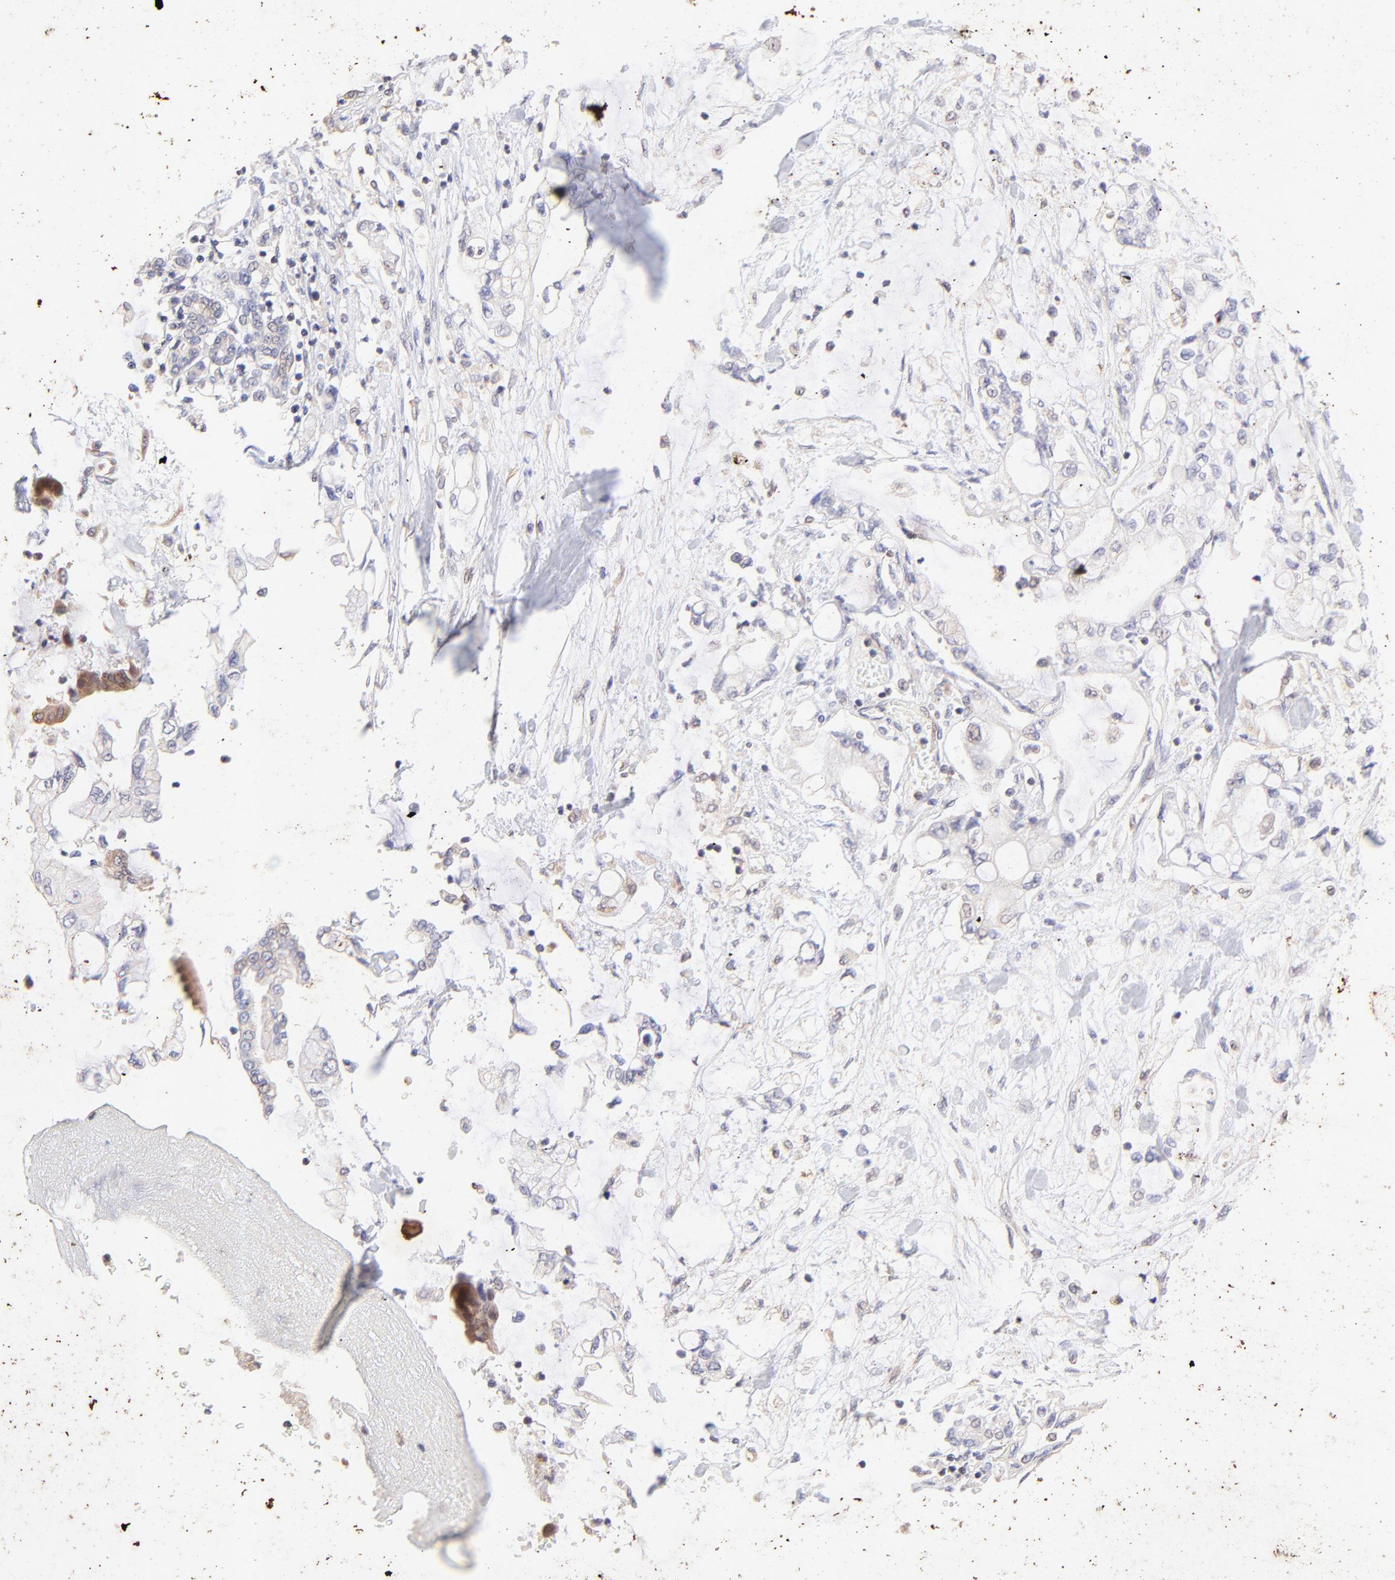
{"staining": {"intensity": "weak", "quantity": "<25%", "location": "cytoplasmic/membranous"}, "tissue": "pancreatic cancer", "cell_type": "Tumor cells", "image_type": "cancer", "snomed": [{"axis": "morphology", "description": "Adenocarcinoma, NOS"}, {"axis": "topography", "description": "Pancreas"}], "caption": "IHC photomicrograph of neoplastic tissue: human pancreatic adenocarcinoma stained with DAB demonstrates no significant protein positivity in tumor cells.", "gene": "TNRC6B", "patient": {"sex": "female", "age": 70}}